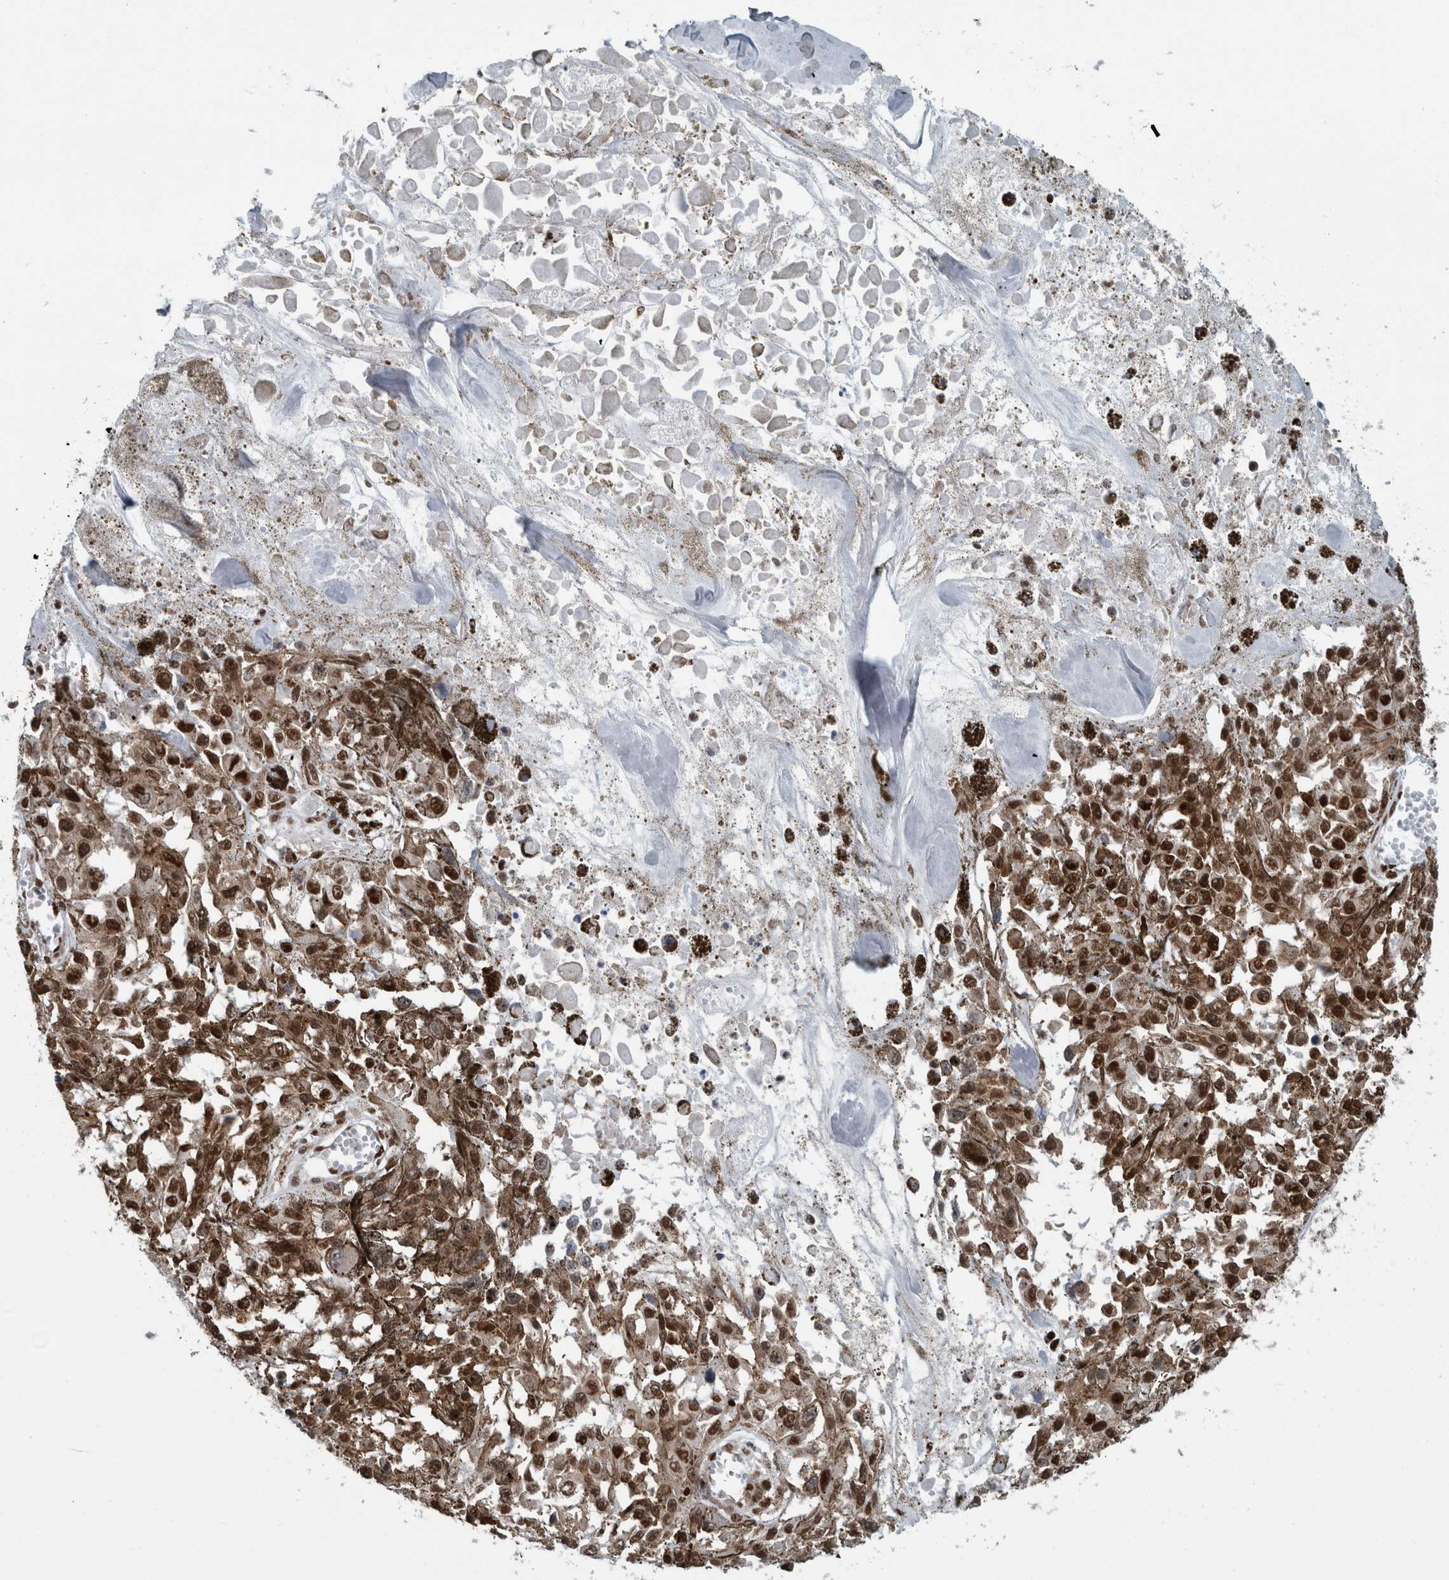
{"staining": {"intensity": "strong", "quantity": ">75%", "location": "nuclear"}, "tissue": "melanoma", "cell_type": "Tumor cells", "image_type": "cancer", "snomed": [{"axis": "morphology", "description": "Malignant melanoma, Metastatic site"}, {"axis": "topography", "description": "Lymph node"}], "caption": "The immunohistochemical stain highlights strong nuclear expression in tumor cells of melanoma tissue. (DAB IHC with brightfield microscopy, high magnification).", "gene": "DNMT3A", "patient": {"sex": "male", "age": 59}}